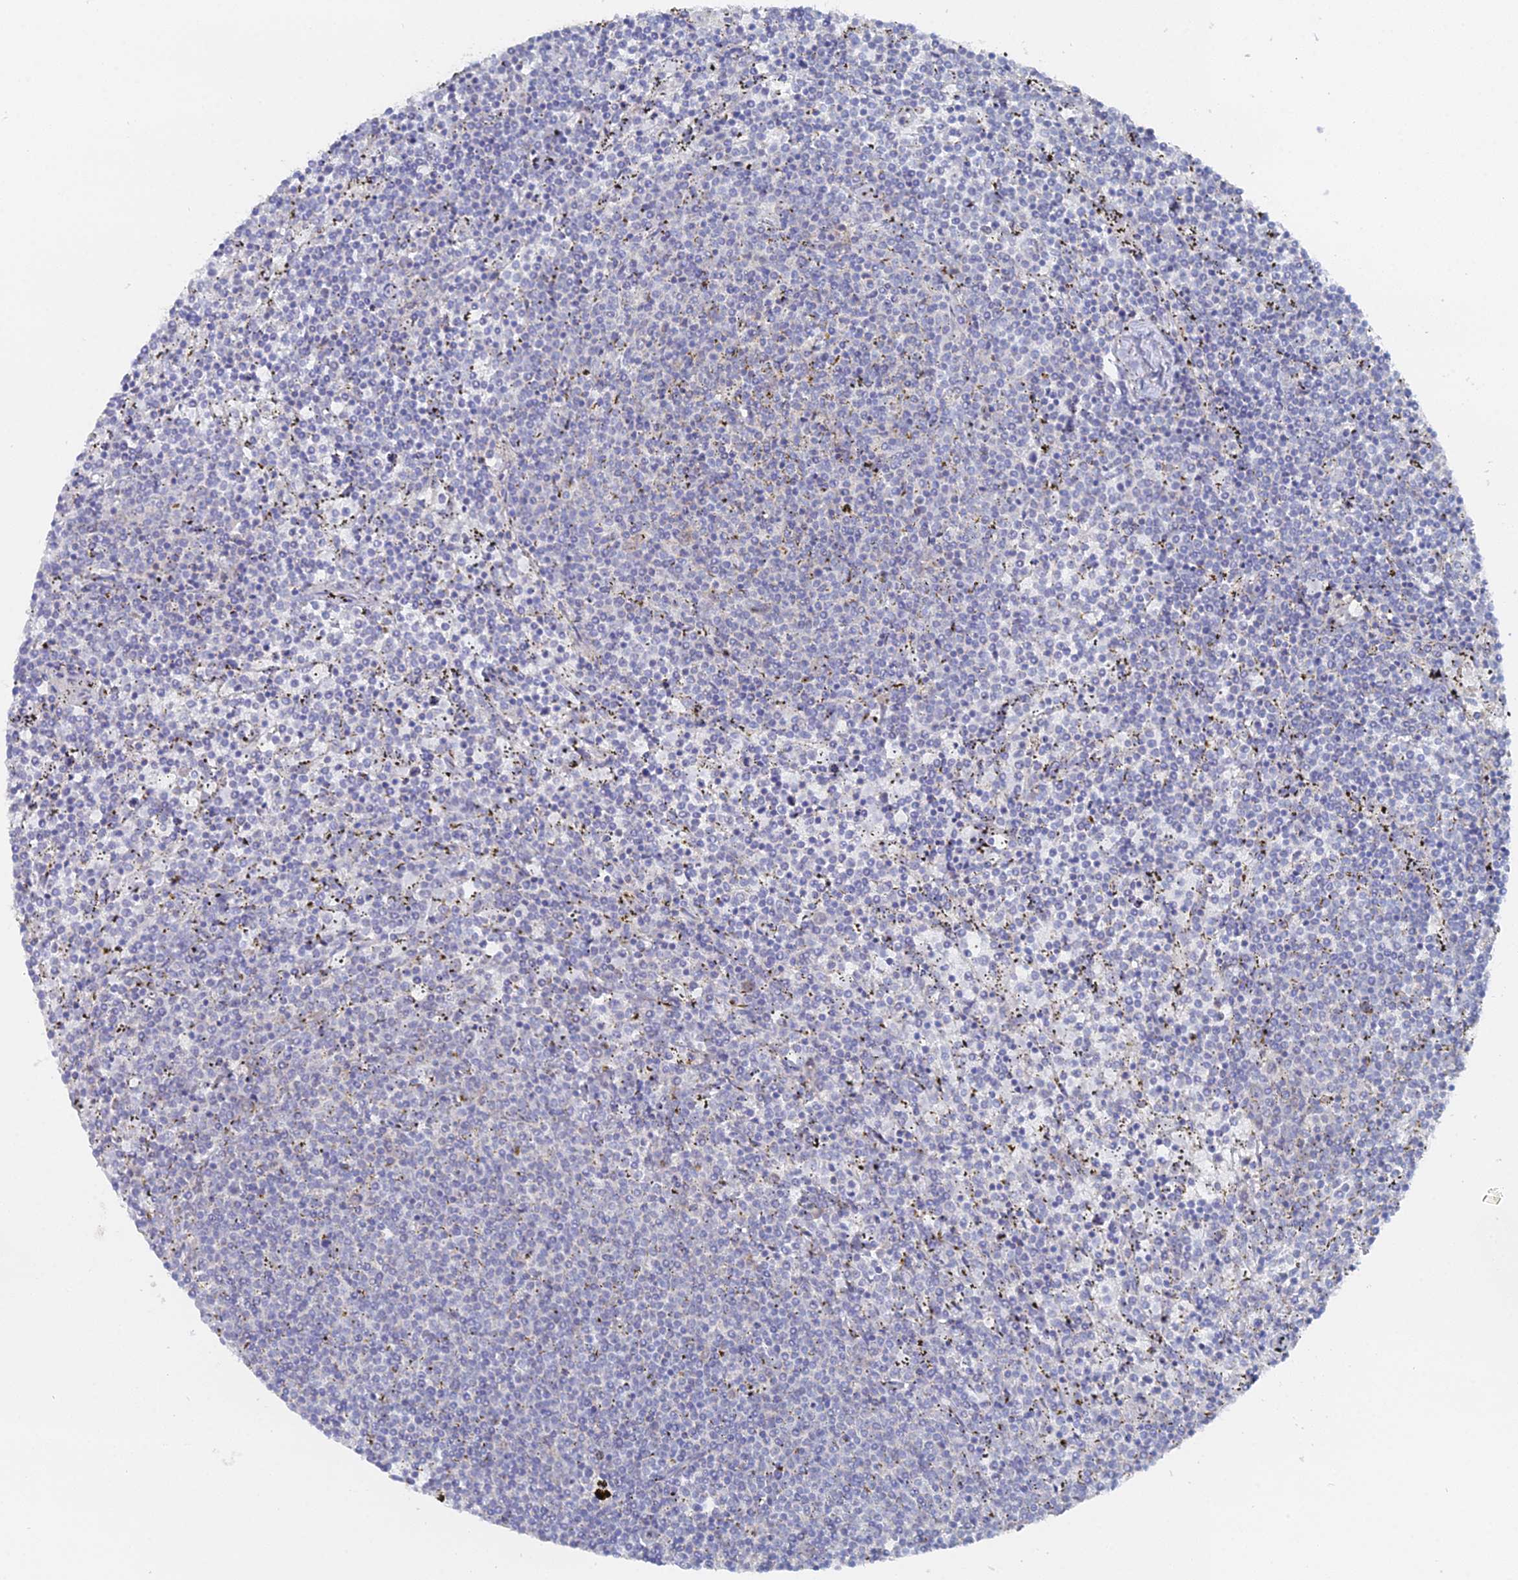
{"staining": {"intensity": "negative", "quantity": "none", "location": "none"}, "tissue": "lymphoma", "cell_type": "Tumor cells", "image_type": "cancer", "snomed": [{"axis": "morphology", "description": "Malignant lymphoma, non-Hodgkin's type, Low grade"}, {"axis": "topography", "description": "Spleen"}], "caption": "Tumor cells show no significant positivity in lymphoma.", "gene": "THAP4", "patient": {"sex": "female", "age": 50}}